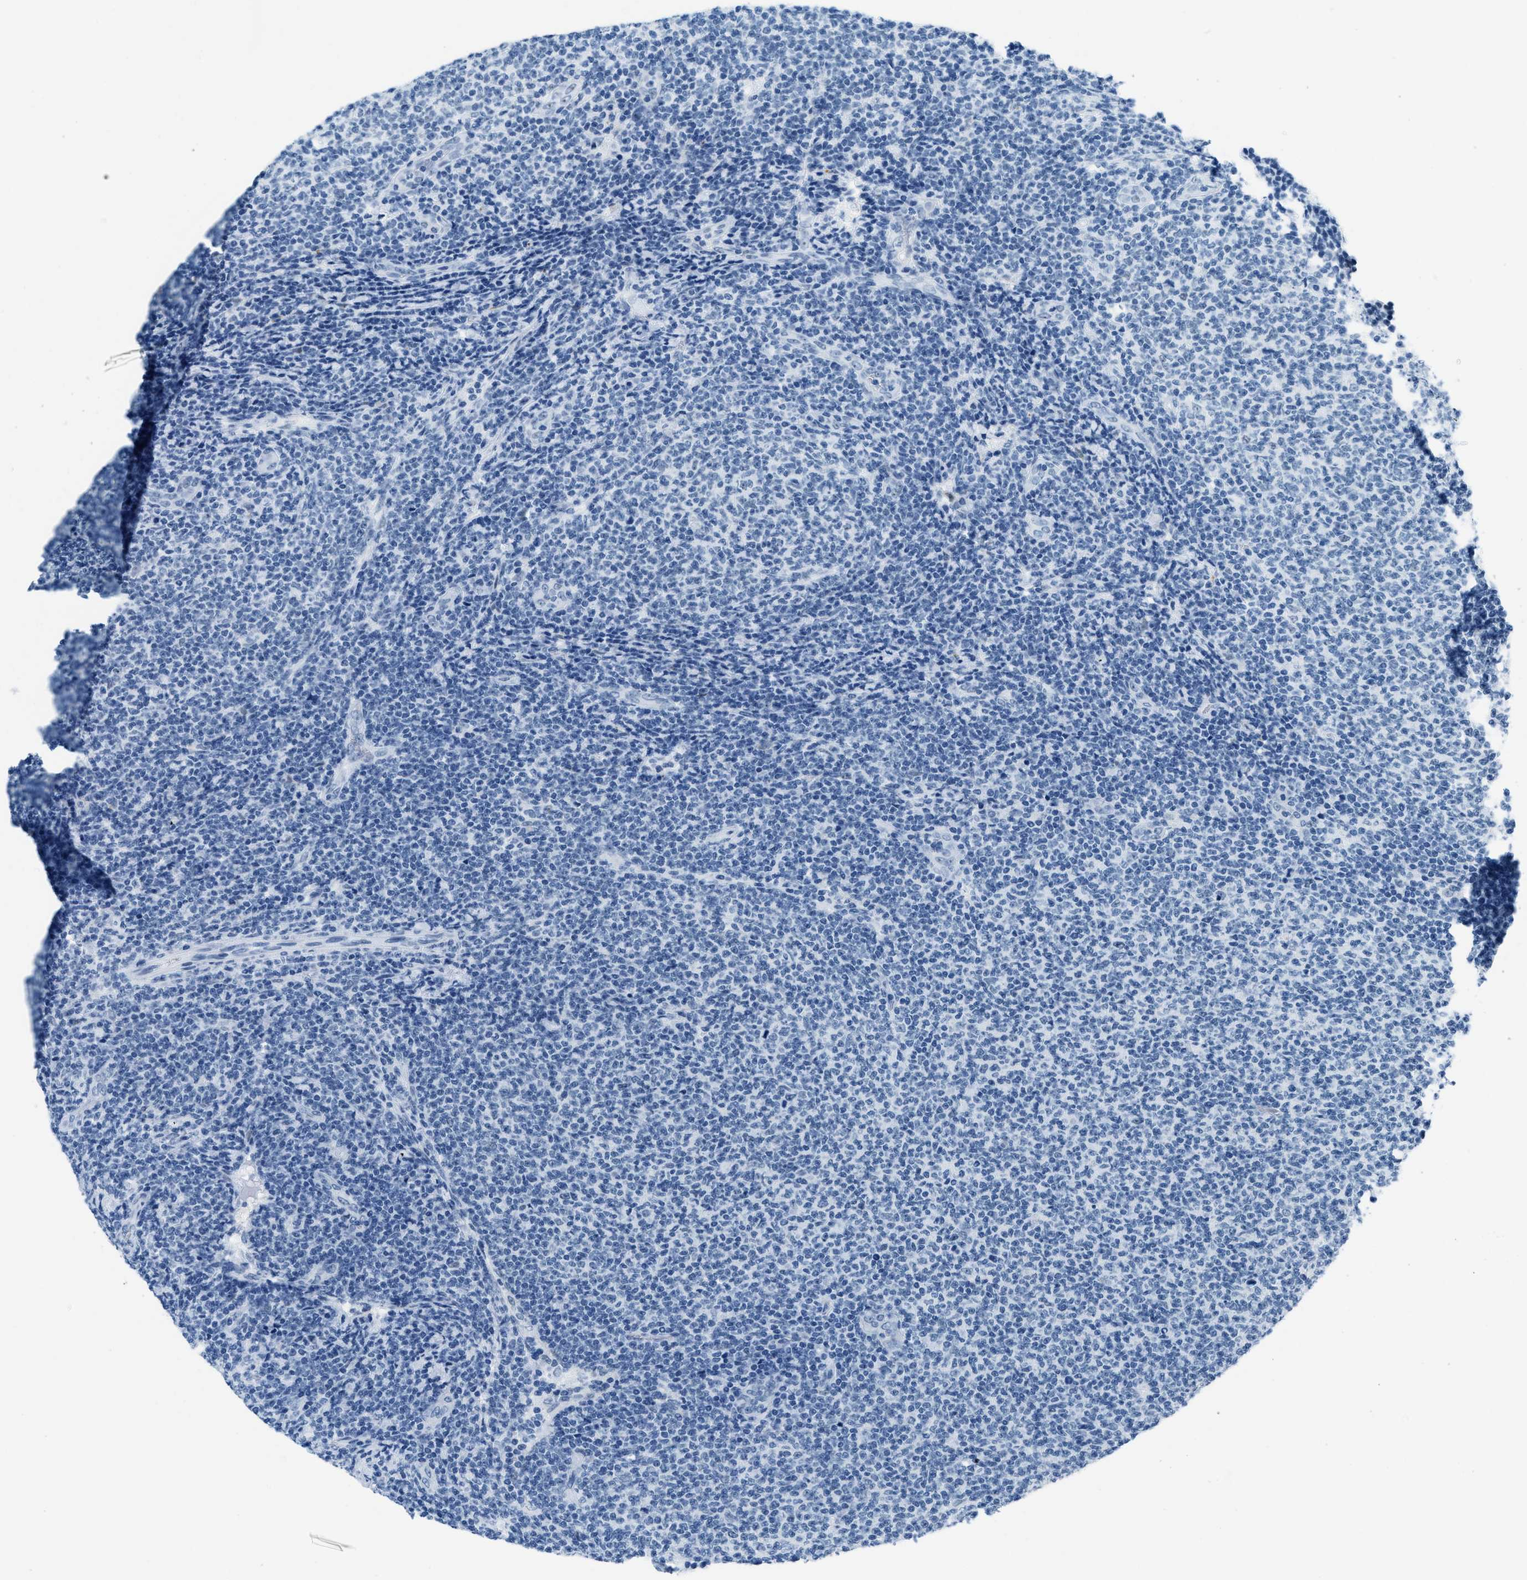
{"staining": {"intensity": "negative", "quantity": "none", "location": "none"}, "tissue": "lymphoma", "cell_type": "Tumor cells", "image_type": "cancer", "snomed": [{"axis": "morphology", "description": "Malignant lymphoma, non-Hodgkin's type, Low grade"}, {"axis": "topography", "description": "Lymph node"}], "caption": "Tumor cells show no significant protein positivity in low-grade malignant lymphoma, non-Hodgkin's type.", "gene": "PLA2G2A", "patient": {"sex": "male", "age": 66}}